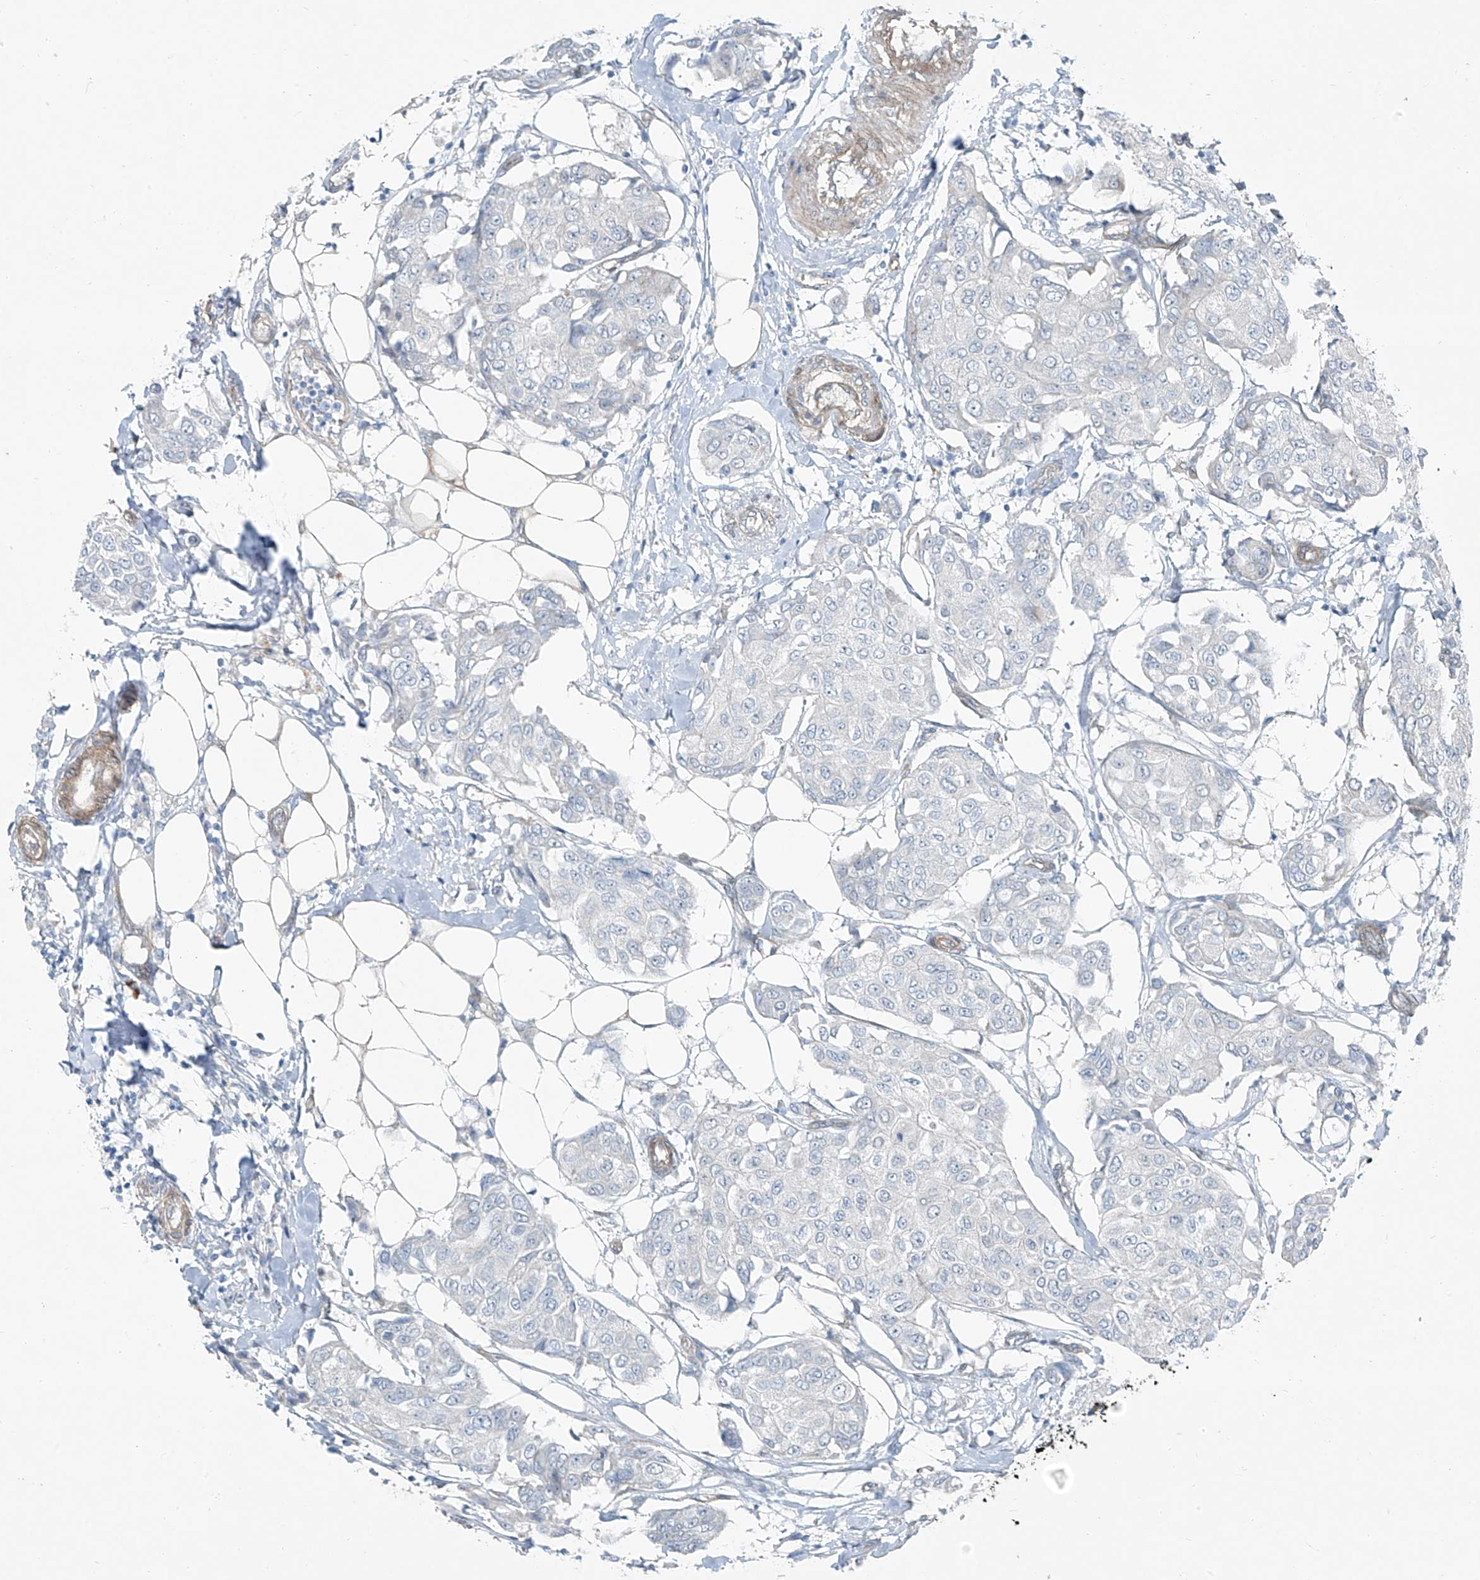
{"staining": {"intensity": "negative", "quantity": "none", "location": "none"}, "tissue": "breast cancer", "cell_type": "Tumor cells", "image_type": "cancer", "snomed": [{"axis": "morphology", "description": "Duct carcinoma"}, {"axis": "topography", "description": "Breast"}], "caption": "Human breast cancer (intraductal carcinoma) stained for a protein using IHC demonstrates no positivity in tumor cells.", "gene": "TNS2", "patient": {"sex": "female", "age": 80}}